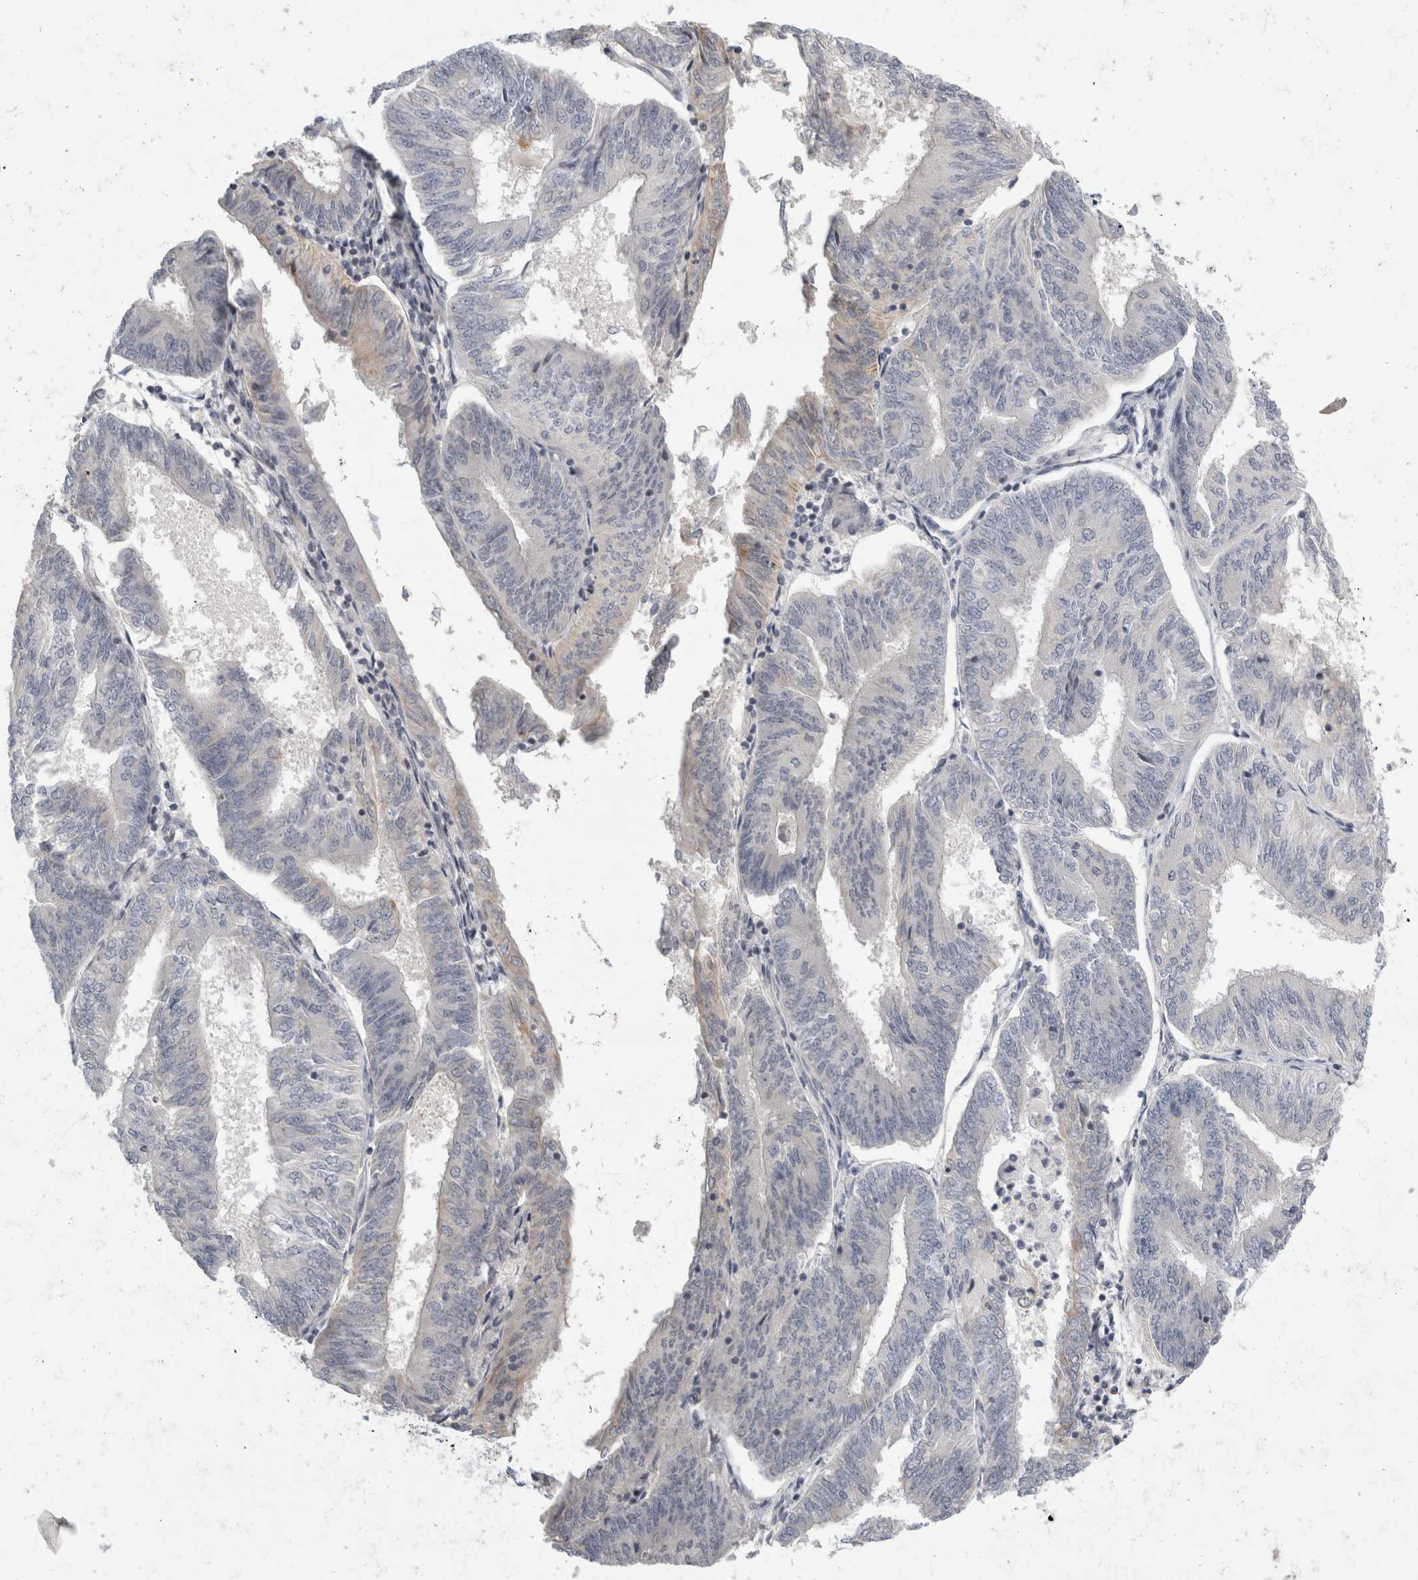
{"staining": {"intensity": "negative", "quantity": "none", "location": "none"}, "tissue": "endometrial cancer", "cell_type": "Tumor cells", "image_type": "cancer", "snomed": [{"axis": "morphology", "description": "Adenocarcinoma, NOS"}, {"axis": "topography", "description": "Endometrium"}], "caption": "An immunohistochemistry histopathology image of endometrial adenocarcinoma is shown. There is no staining in tumor cells of endometrial adenocarcinoma.", "gene": "UTP25", "patient": {"sex": "female", "age": 58}}